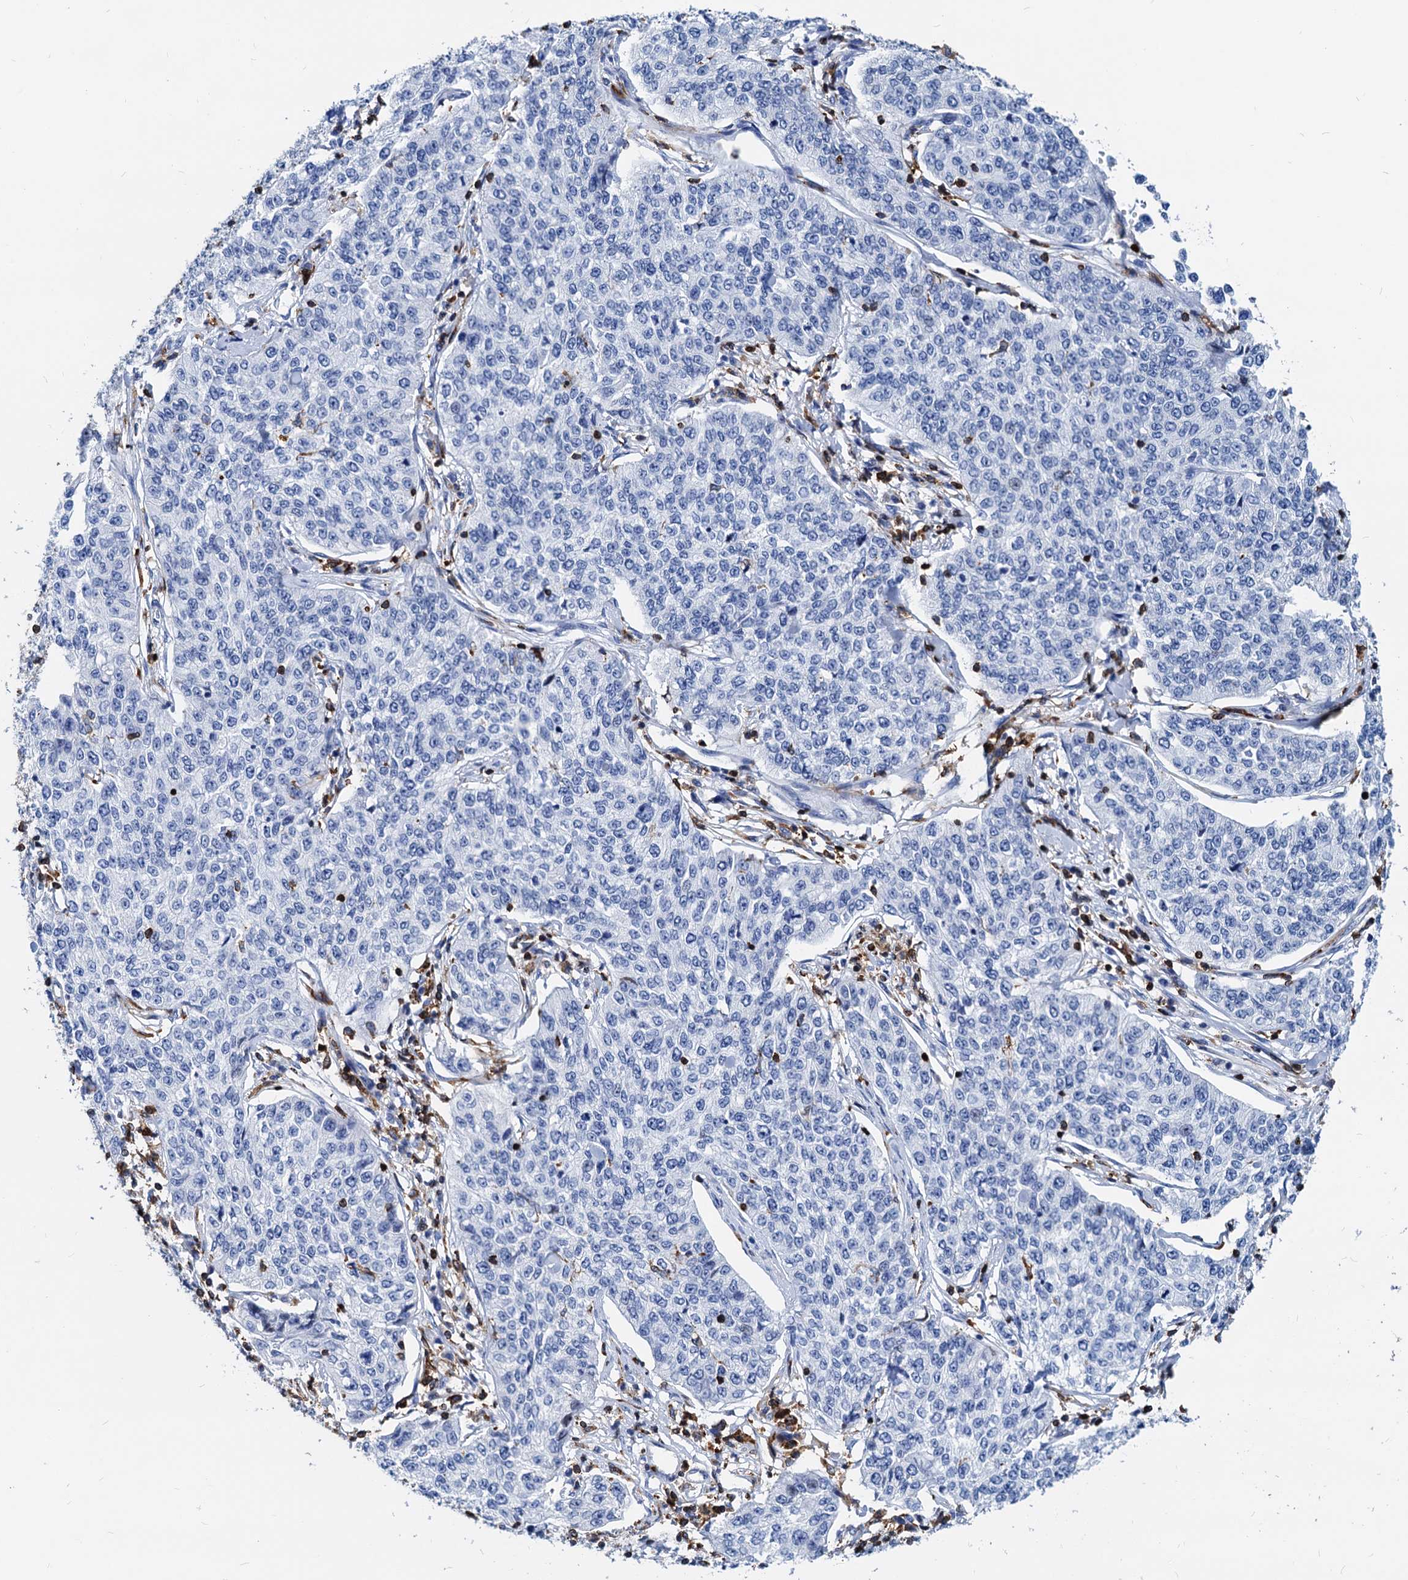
{"staining": {"intensity": "negative", "quantity": "none", "location": "none"}, "tissue": "cervical cancer", "cell_type": "Tumor cells", "image_type": "cancer", "snomed": [{"axis": "morphology", "description": "Squamous cell carcinoma, NOS"}, {"axis": "topography", "description": "Cervix"}], "caption": "Immunohistochemistry of cervical cancer (squamous cell carcinoma) displays no positivity in tumor cells. (Stains: DAB (3,3'-diaminobenzidine) immunohistochemistry (IHC) with hematoxylin counter stain, Microscopy: brightfield microscopy at high magnification).", "gene": "LCP2", "patient": {"sex": "female", "age": 35}}